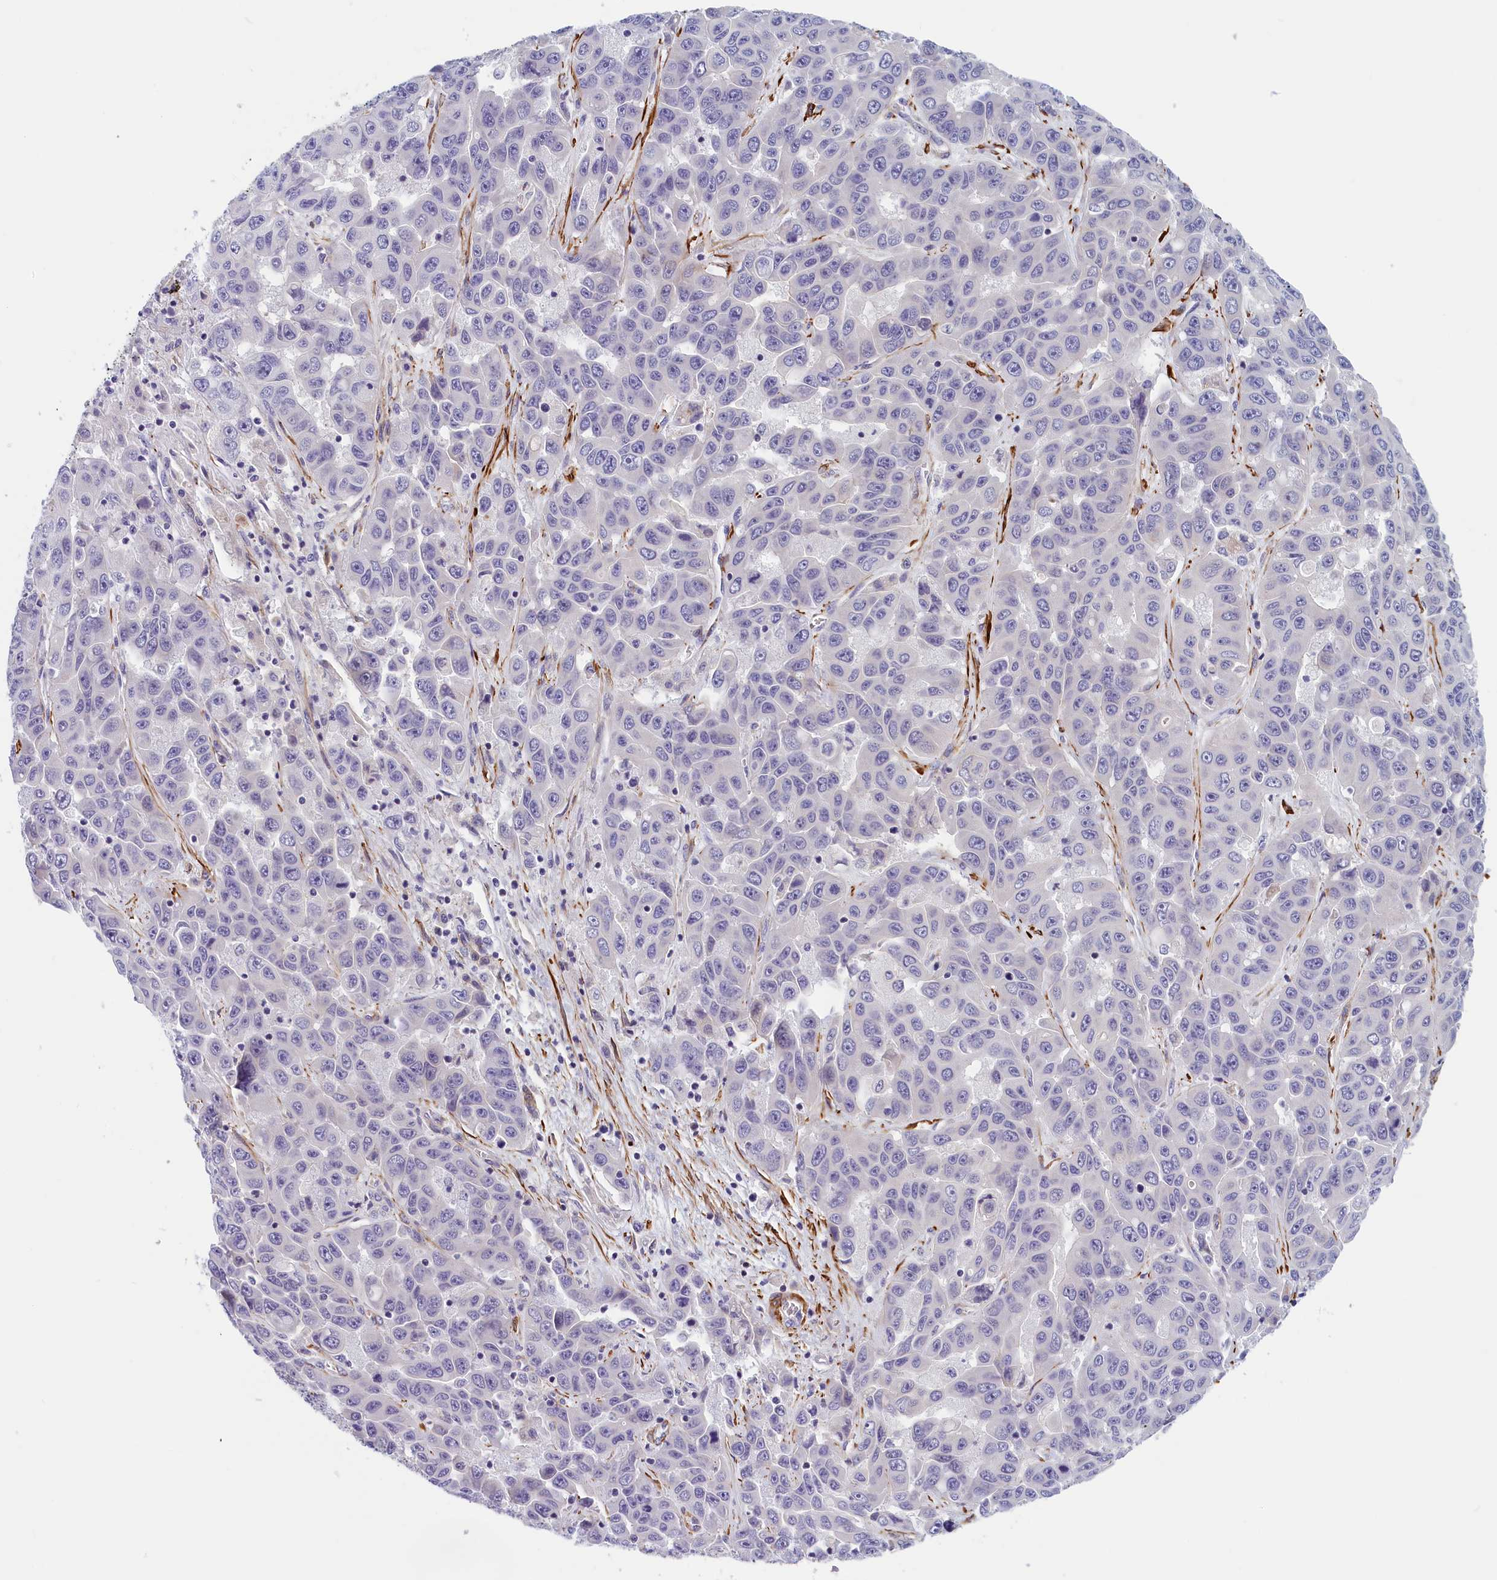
{"staining": {"intensity": "negative", "quantity": "none", "location": "none"}, "tissue": "liver cancer", "cell_type": "Tumor cells", "image_type": "cancer", "snomed": [{"axis": "morphology", "description": "Cholangiocarcinoma"}, {"axis": "topography", "description": "Liver"}], "caption": "Protein analysis of liver cancer (cholangiocarcinoma) exhibits no significant expression in tumor cells.", "gene": "BCL2L13", "patient": {"sex": "female", "age": 52}}